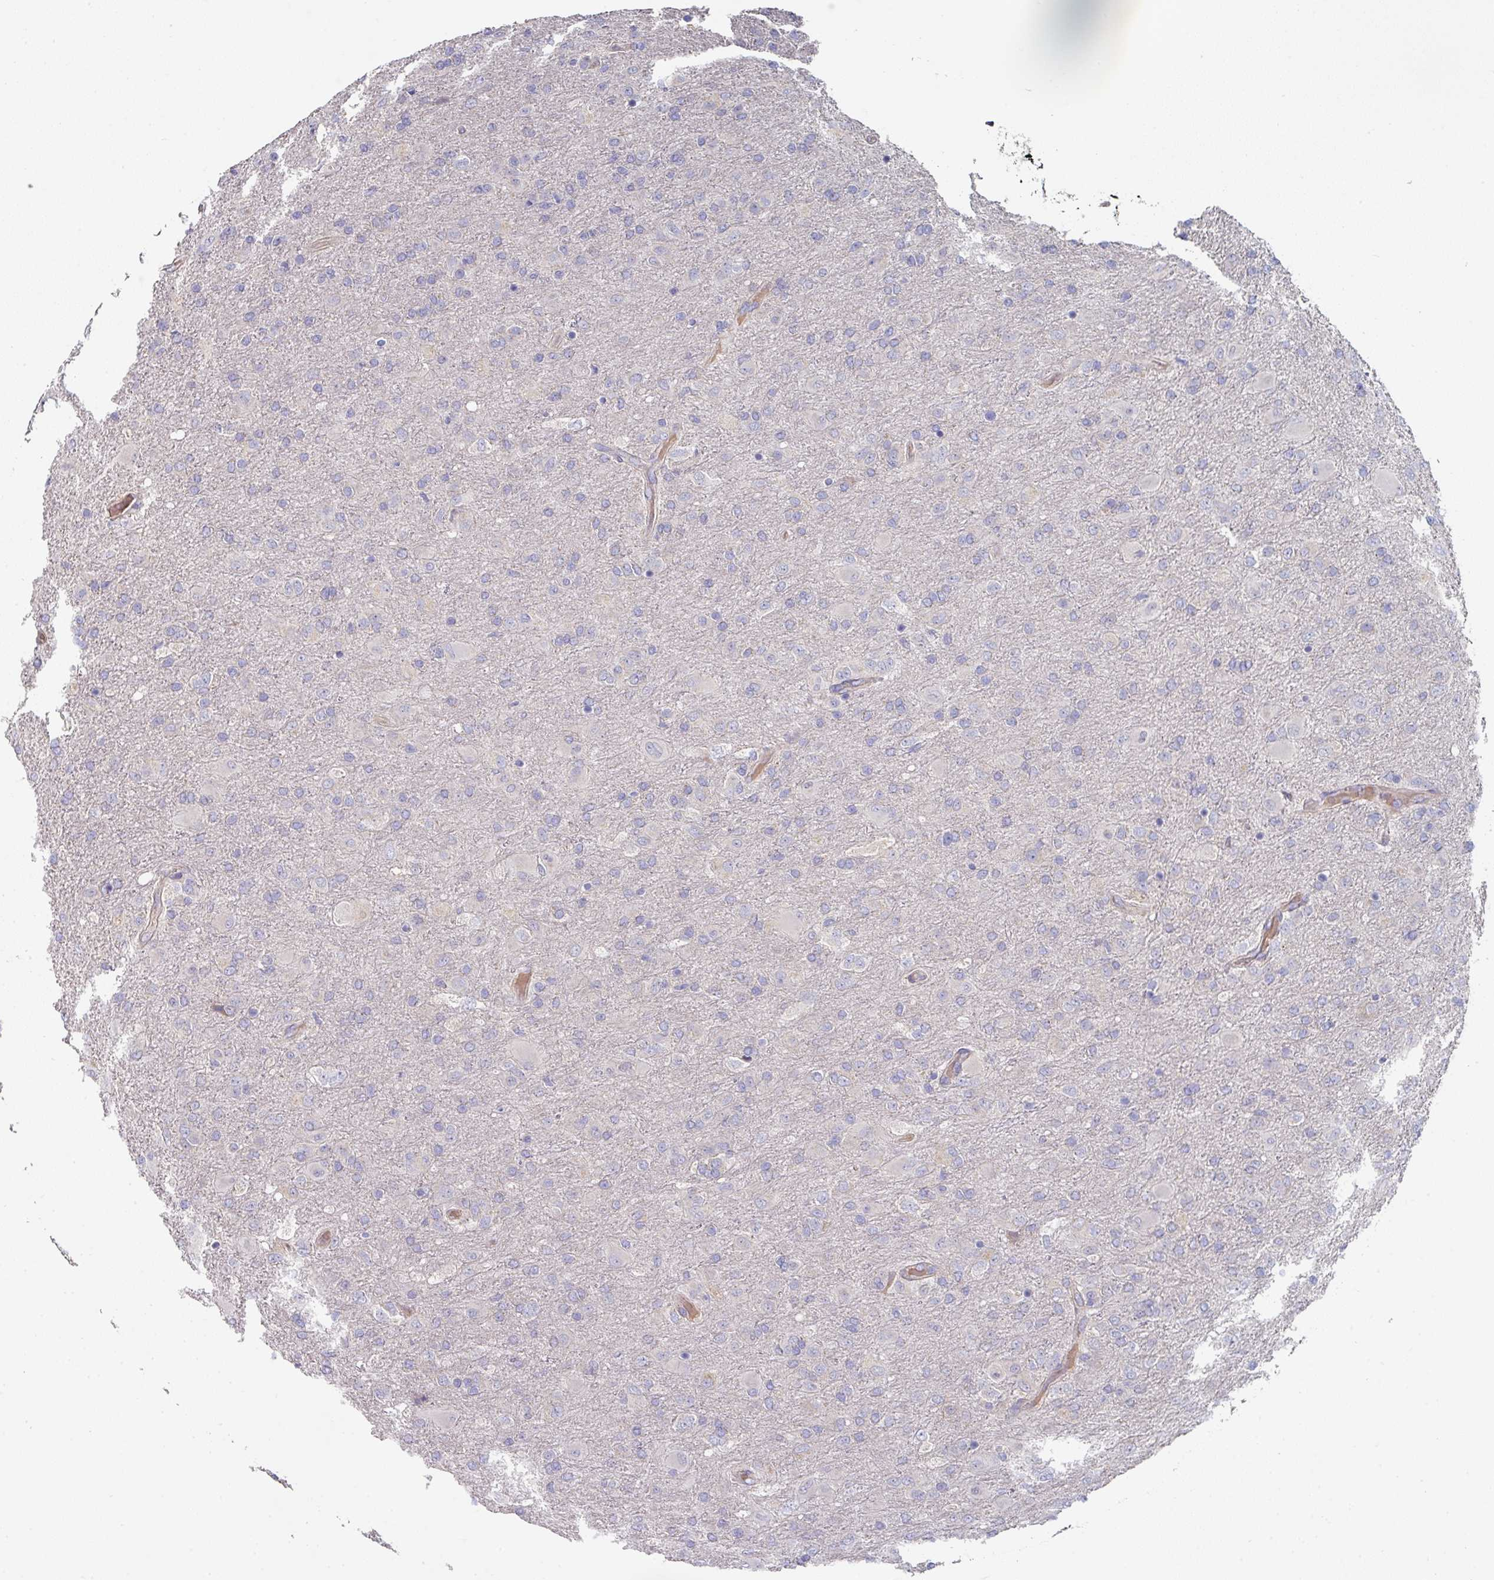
{"staining": {"intensity": "negative", "quantity": "none", "location": "none"}, "tissue": "glioma", "cell_type": "Tumor cells", "image_type": "cancer", "snomed": [{"axis": "morphology", "description": "Glioma, malignant, Low grade"}, {"axis": "topography", "description": "Brain"}], "caption": "Immunohistochemical staining of glioma exhibits no significant staining in tumor cells.", "gene": "PYROXD2", "patient": {"sex": "male", "age": 65}}